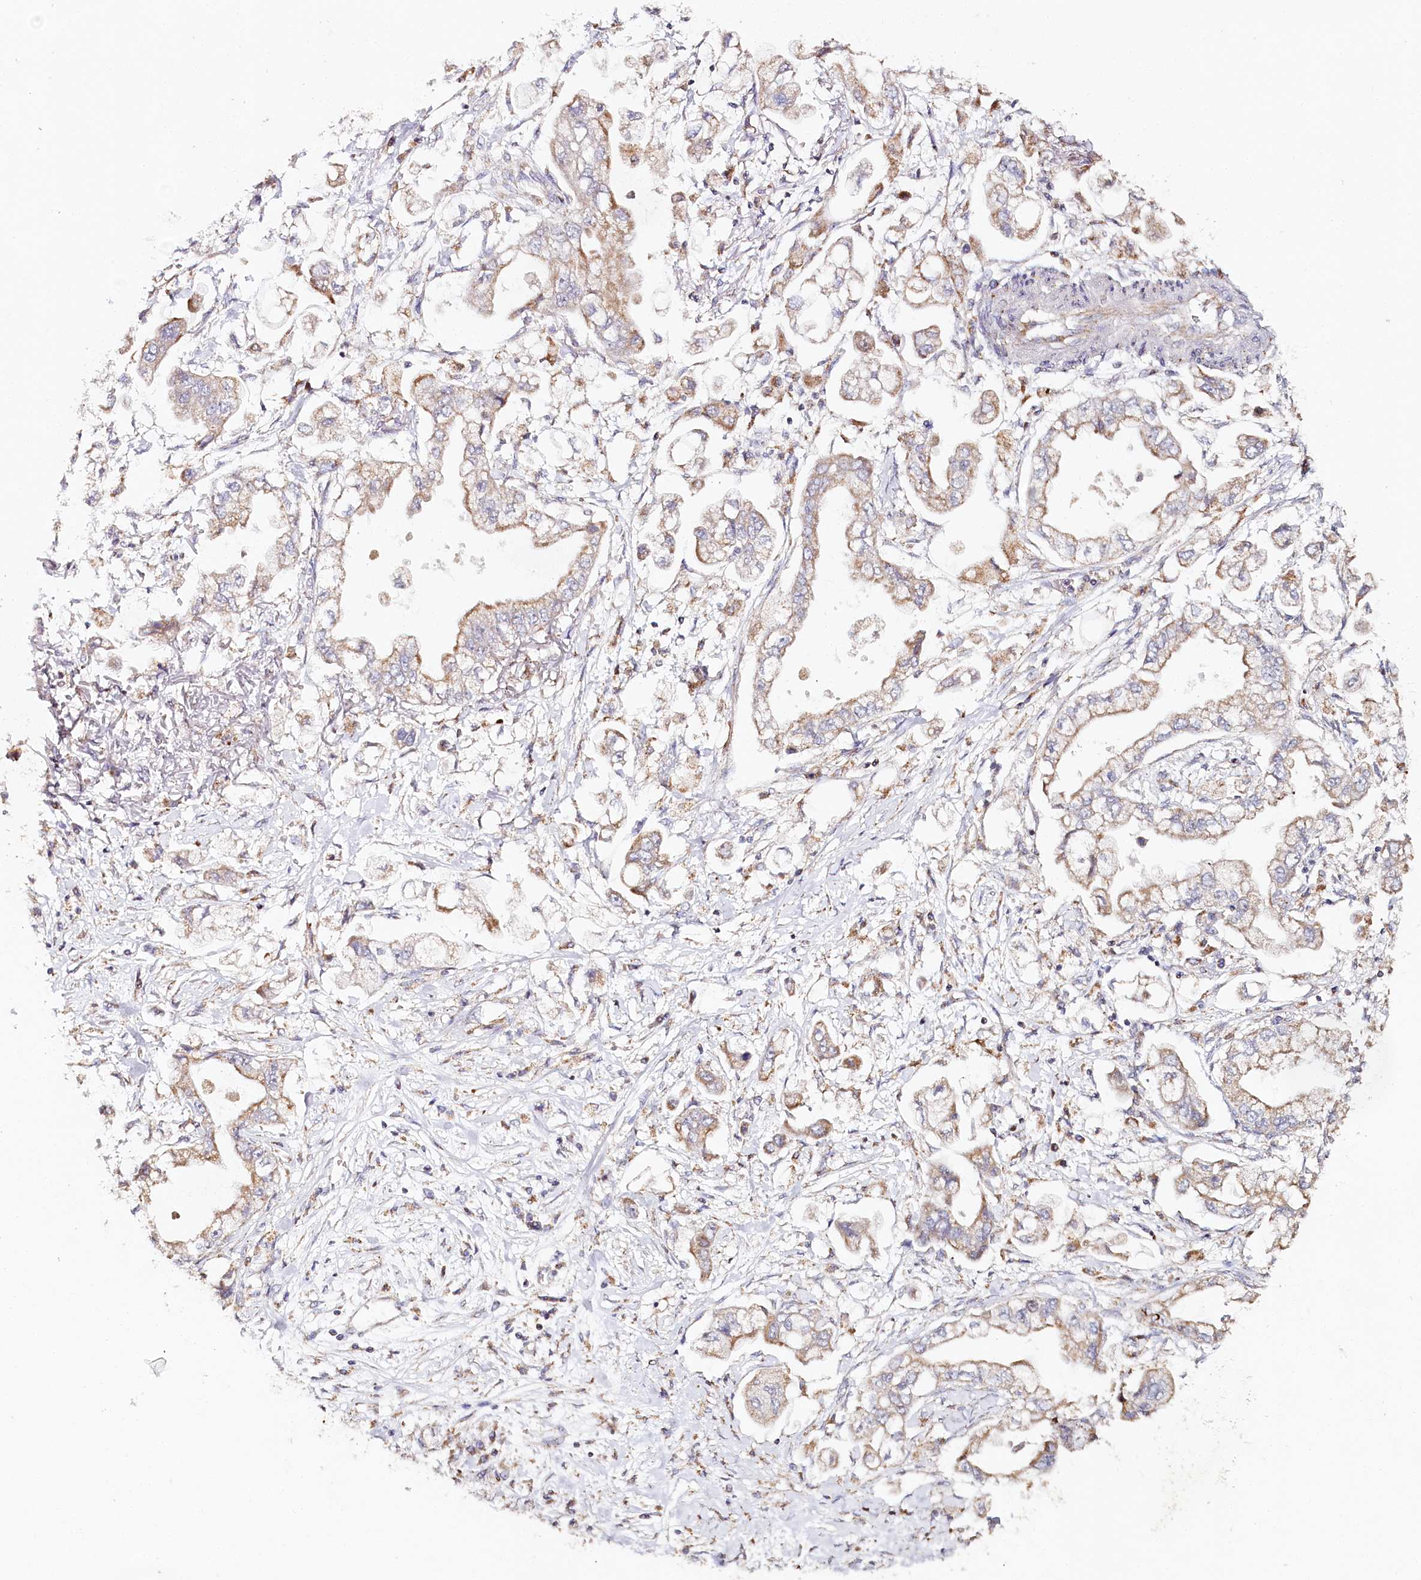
{"staining": {"intensity": "weak", "quantity": "25%-75%", "location": "cytoplasmic/membranous"}, "tissue": "stomach cancer", "cell_type": "Tumor cells", "image_type": "cancer", "snomed": [{"axis": "morphology", "description": "Adenocarcinoma, NOS"}, {"axis": "topography", "description": "Stomach"}], "caption": "A photomicrograph showing weak cytoplasmic/membranous staining in approximately 25%-75% of tumor cells in adenocarcinoma (stomach), as visualized by brown immunohistochemical staining.", "gene": "MMP25", "patient": {"sex": "male", "age": 62}}